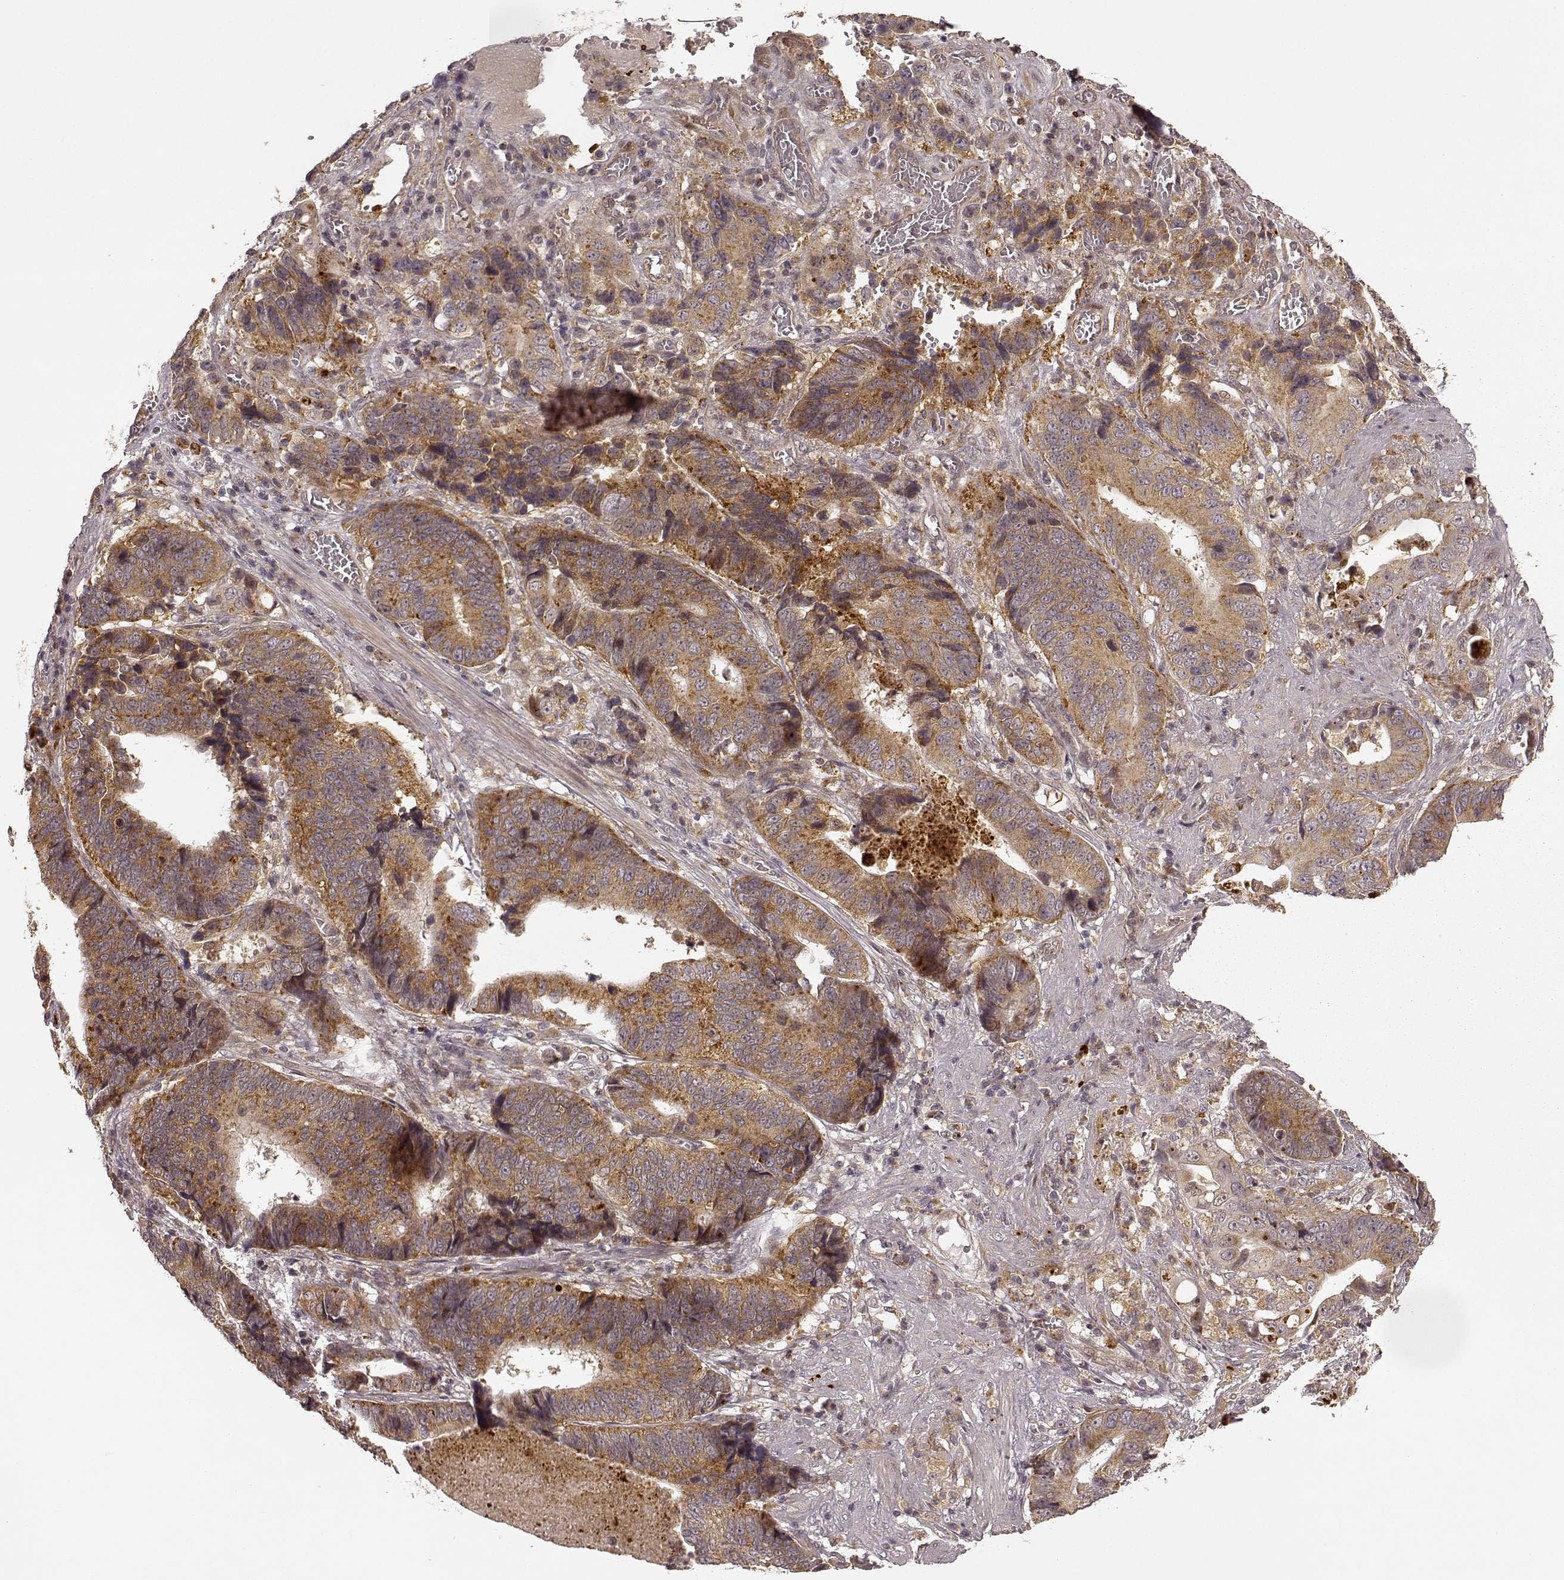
{"staining": {"intensity": "moderate", "quantity": ">75%", "location": "cytoplasmic/membranous"}, "tissue": "stomach cancer", "cell_type": "Tumor cells", "image_type": "cancer", "snomed": [{"axis": "morphology", "description": "Adenocarcinoma, NOS"}, {"axis": "topography", "description": "Stomach"}], "caption": "A brown stain highlights moderate cytoplasmic/membranous staining of a protein in adenocarcinoma (stomach) tumor cells. Using DAB (brown) and hematoxylin (blue) stains, captured at high magnification using brightfield microscopy.", "gene": "SLC12A9", "patient": {"sex": "male", "age": 84}}